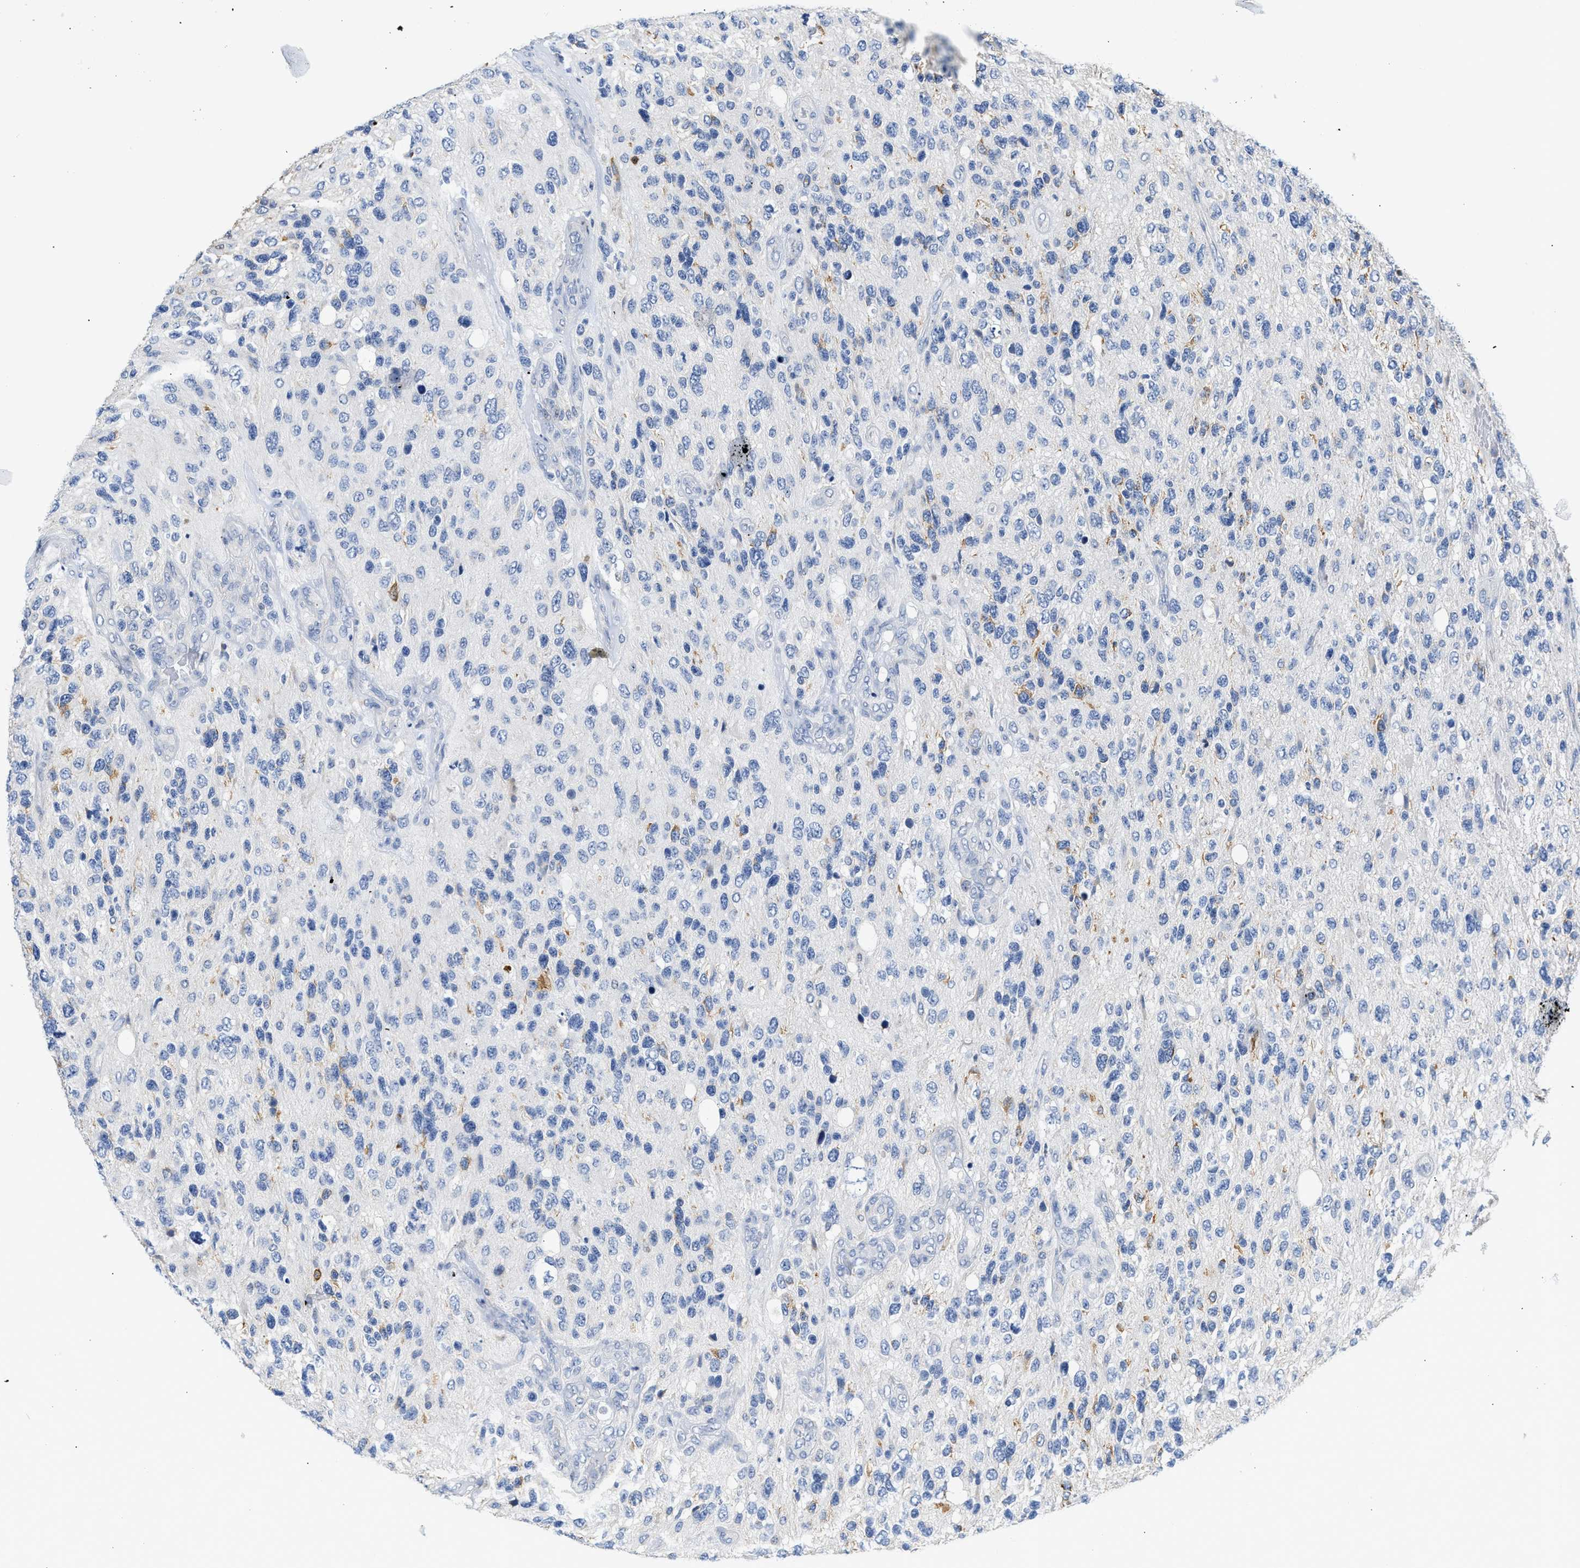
{"staining": {"intensity": "moderate", "quantity": "<25%", "location": "cytoplasmic/membranous"}, "tissue": "glioma", "cell_type": "Tumor cells", "image_type": "cancer", "snomed": [{"axis": "morphology", "description": "Glioma, malignant, High grade"}, {"axis": "topography", "description": "Brain"}], "caption": "Protein staining reveals moderate cytoplasmic/membranous staining in approximately <25% of tumor cells in glioma. The staining is performed using DAB brown chromogen to label protein expression. The nuclei are counter-stained blue using hematoxylin.", "gene": "SLIT2", "patient": {"sex": "female", "age": 58}}